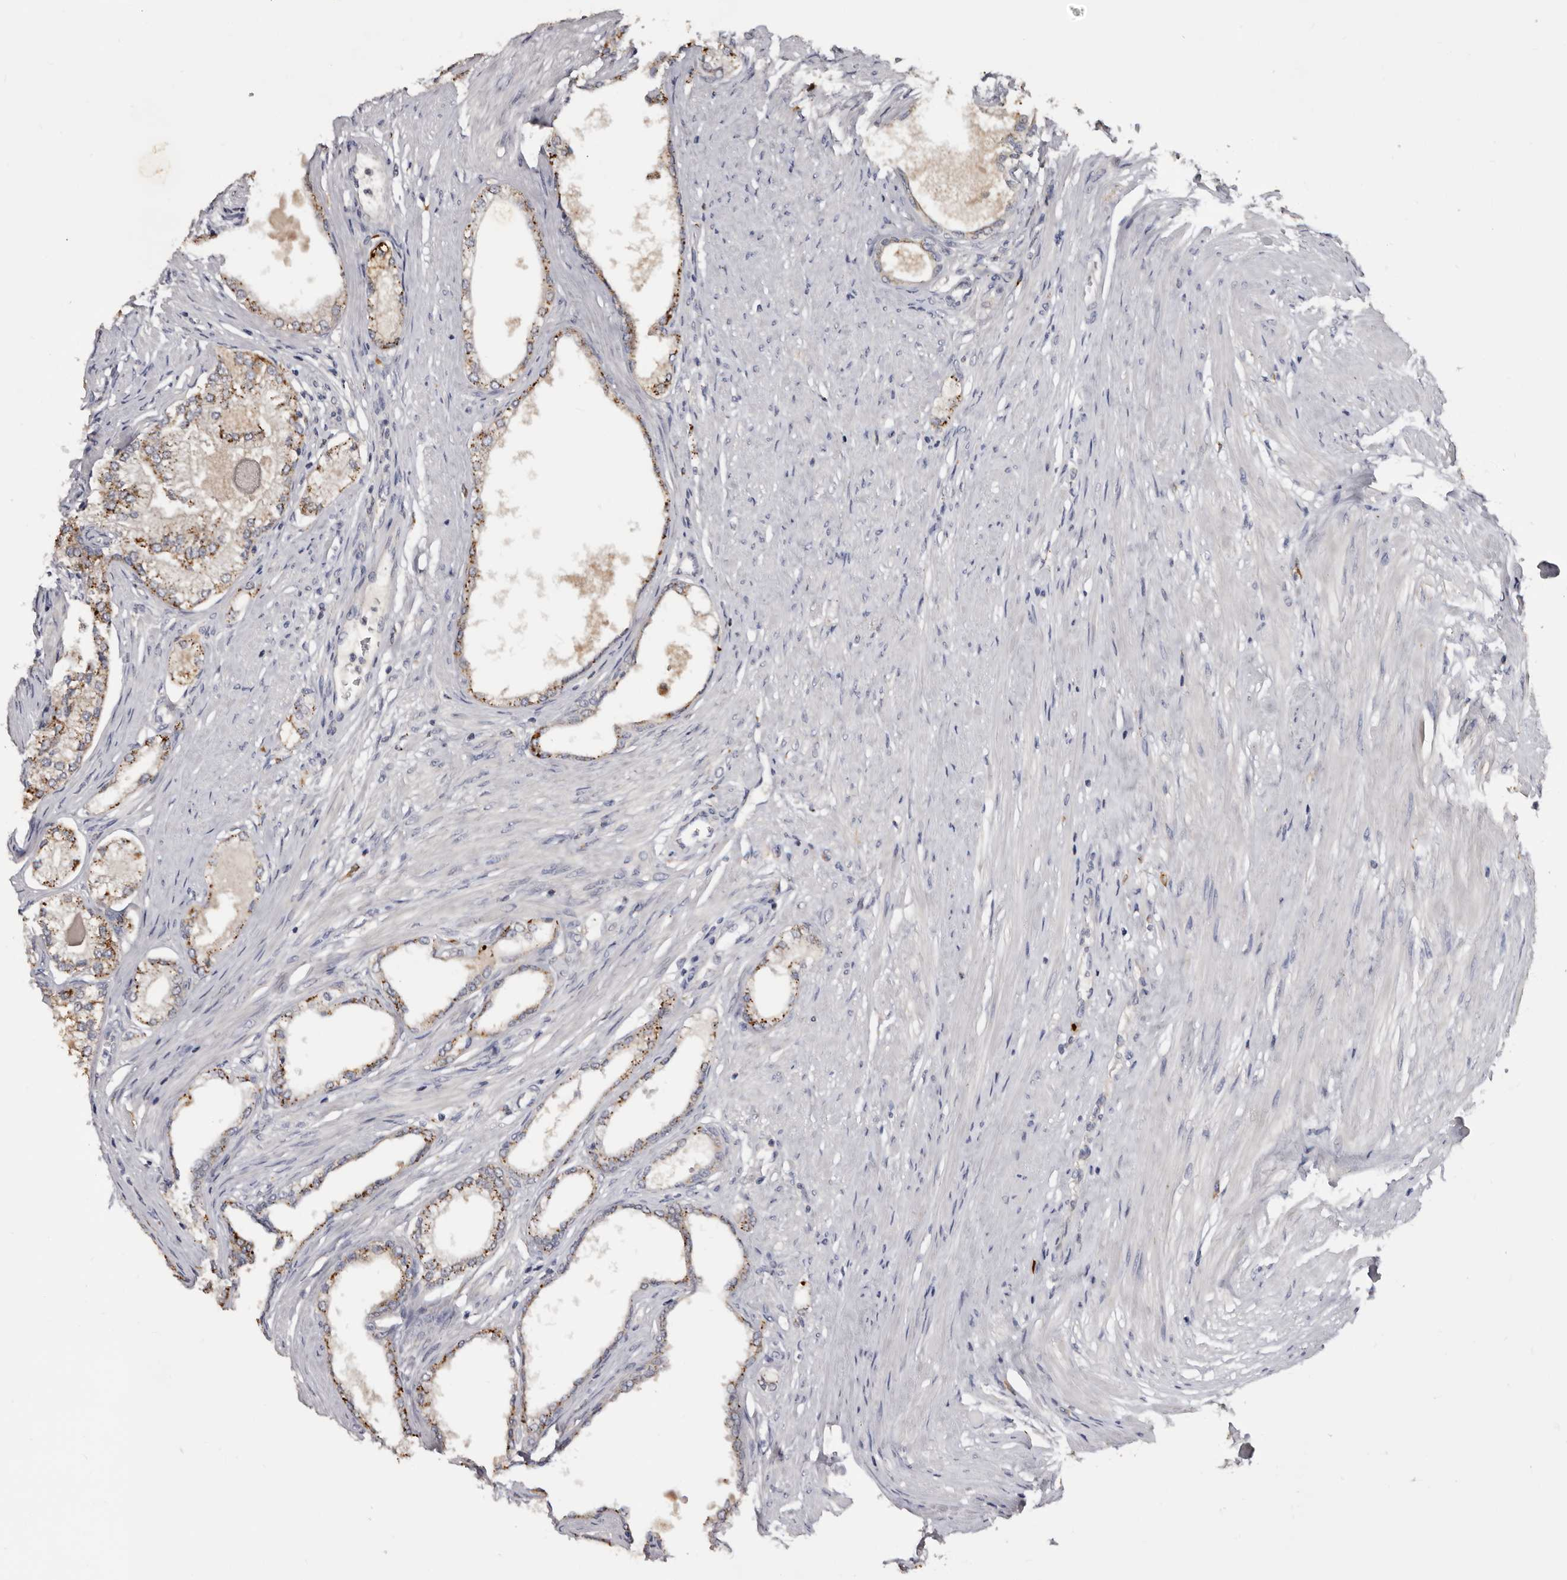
{"staining": {"intensity": "moderate", "quantity": "25%-75%", "location": "cytoplasmic/membranous"}, "tissue": "prostate", "cell_type": "Glandular cells", "image_type": "normal", "snomed": [{"axis": "morphology", "description": "Normal tissue, NOS"}, {"axis": "morphology", "description": "Urothelial carcinoma, Low grade"}, {"axis": "topography", "description": "Urinary bladder"}, {"axis": "topography", "description": "Prostate"}], "caption": "This image shows IHC staining of unremarkable prostate, with medium moderate cytoplasmic/membranous staining in approximately 25%-75% of glandular cells.", "gene": "DAP", "patient": {"sex": "male", "age": 60}}